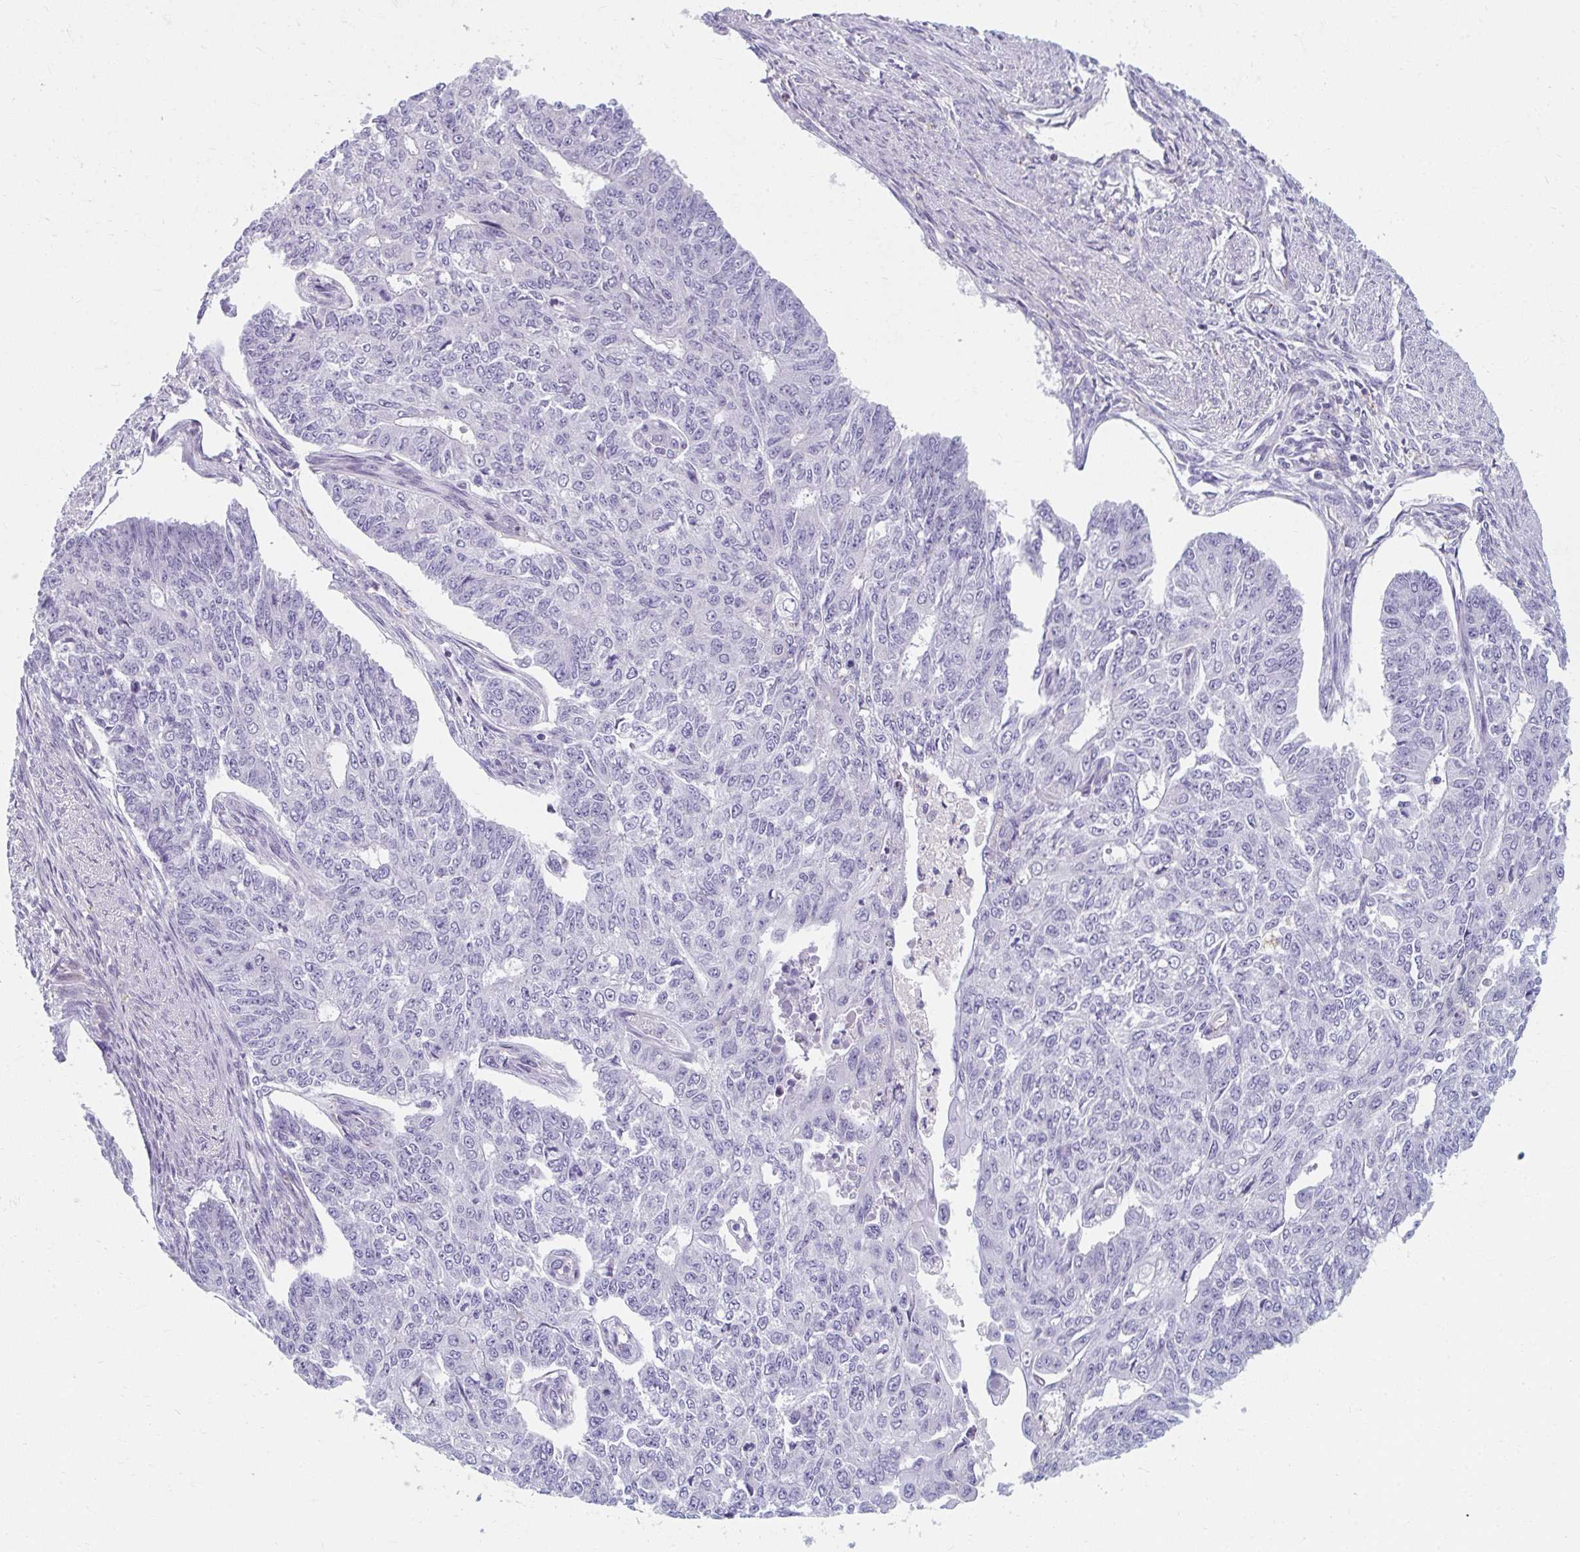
{"staining": {"intensity": "negative", "quantity": "none", "location": "none"}, "tissue": "endometrial cancer", "cell_type": "Tumor cells", "image_type": "cancer", "snomed": [{"axis": "morphology", "description": "Adenocarcinoma, NOS"}, {"axis": "topography", "description": "Endometrium"}], "caption": "Immunohistochemistry micrograph of neoplastic tissue: adenocarcinoma (endometrial) stained with DAB reveals no significant protein positivity in tumor cells. (Stains: DAB (3,3'-diaminobenzidine) immunohistochemistry (IHC) with hematoxylin counter stain, Microscopy: brightfield microscopy at high magnification).", "gene": "EIF1AD", "patient": {"sex": "female", "age": 32}}